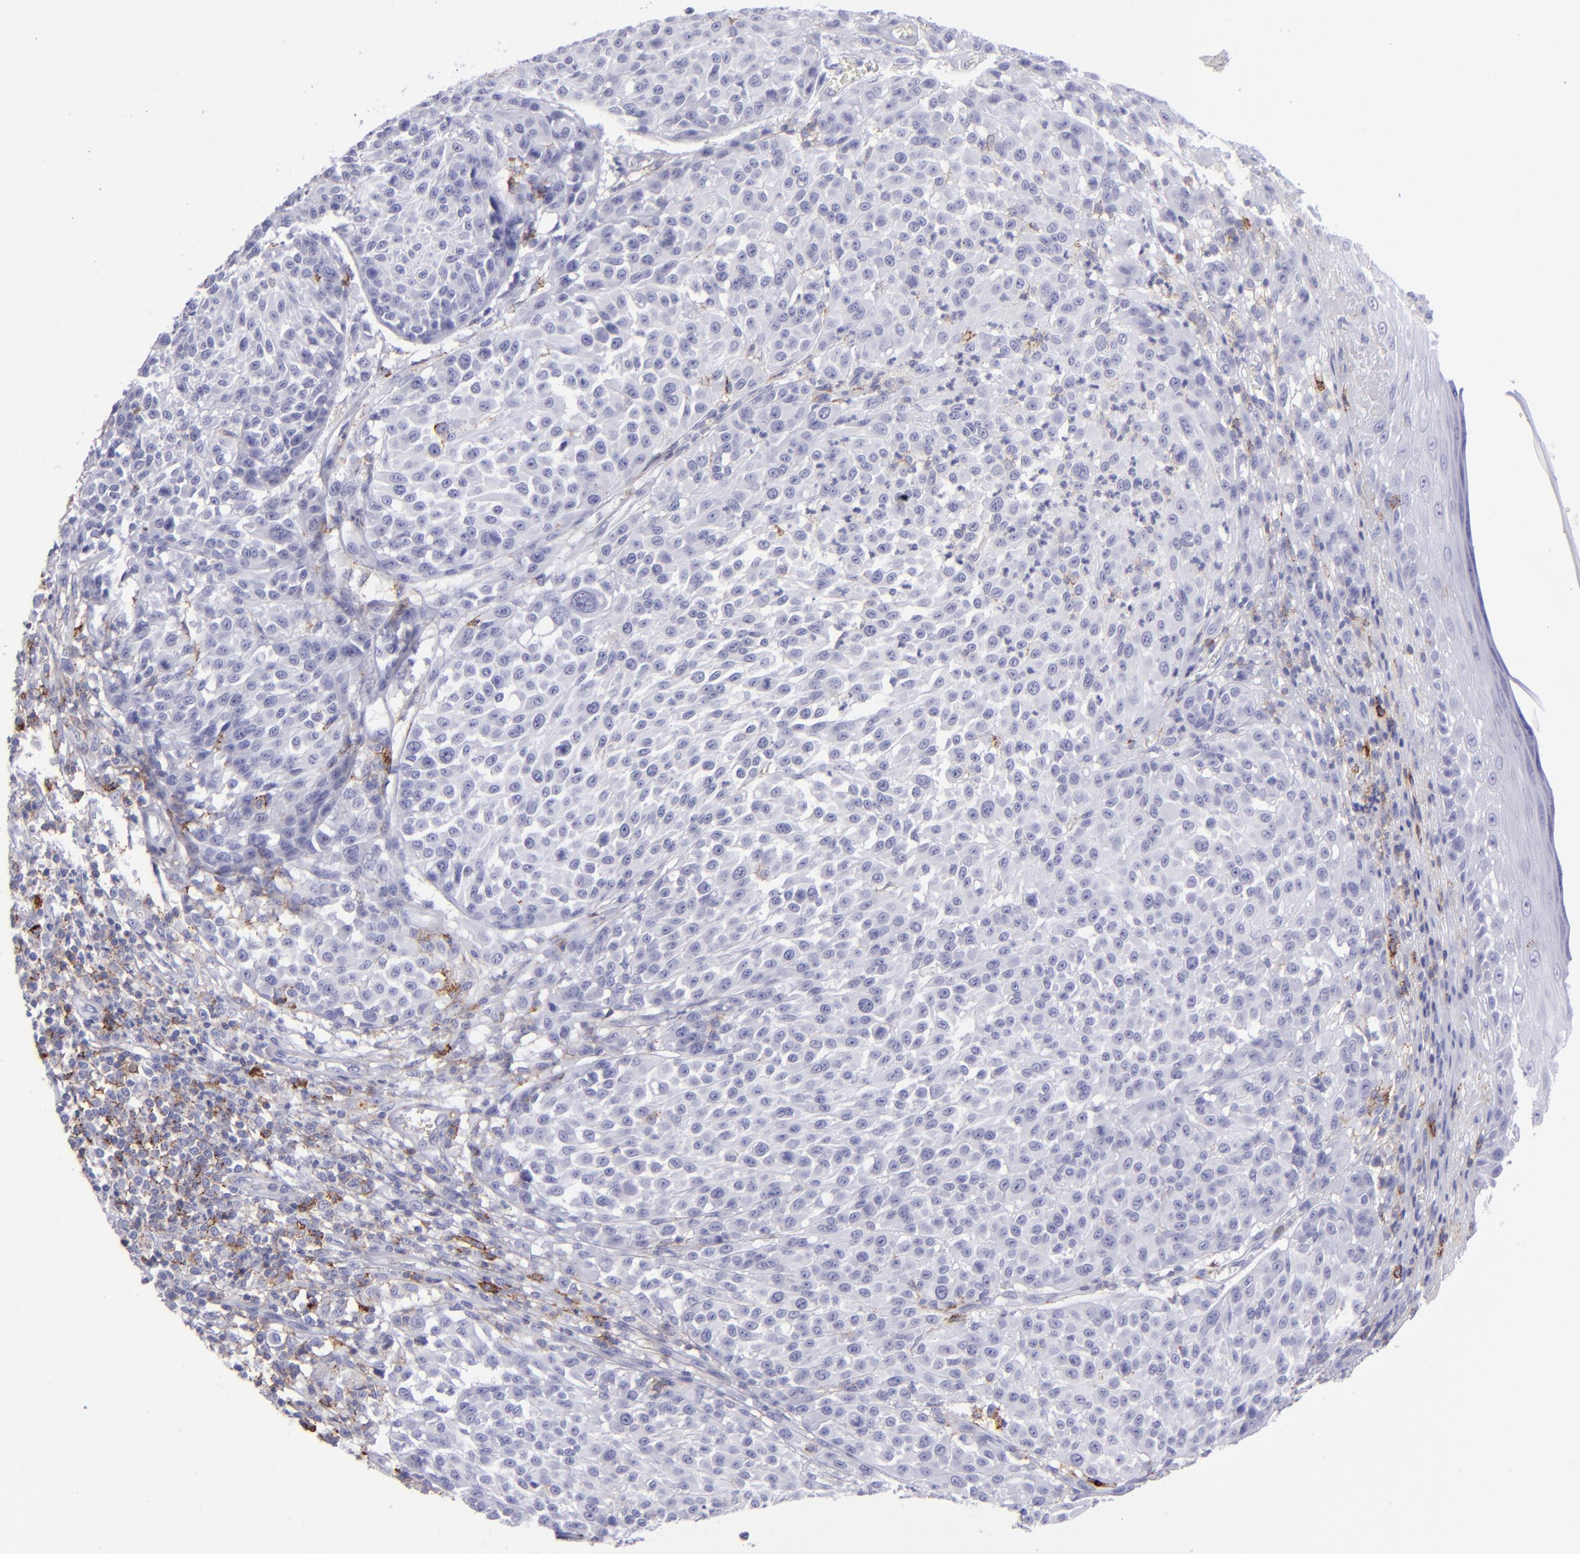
{"staining": {"intensity": "negative", "quantity": "none", "location": "none"}, "tissue": "melanoma", "cell_type": "Tumor cells", "image_type": "cancer", "snomed": [{"axis": "morphology", "description": "Malignant melanoma, NOS"}, {"axis": "topography", "description": "Skin"}], "caption": "Tumor cells are negative for protein expression in human malignant melanoma. Nuclei are stained in blue.", "gene": "SELPLG", "patient": {"sex": "female", "age": 49}}